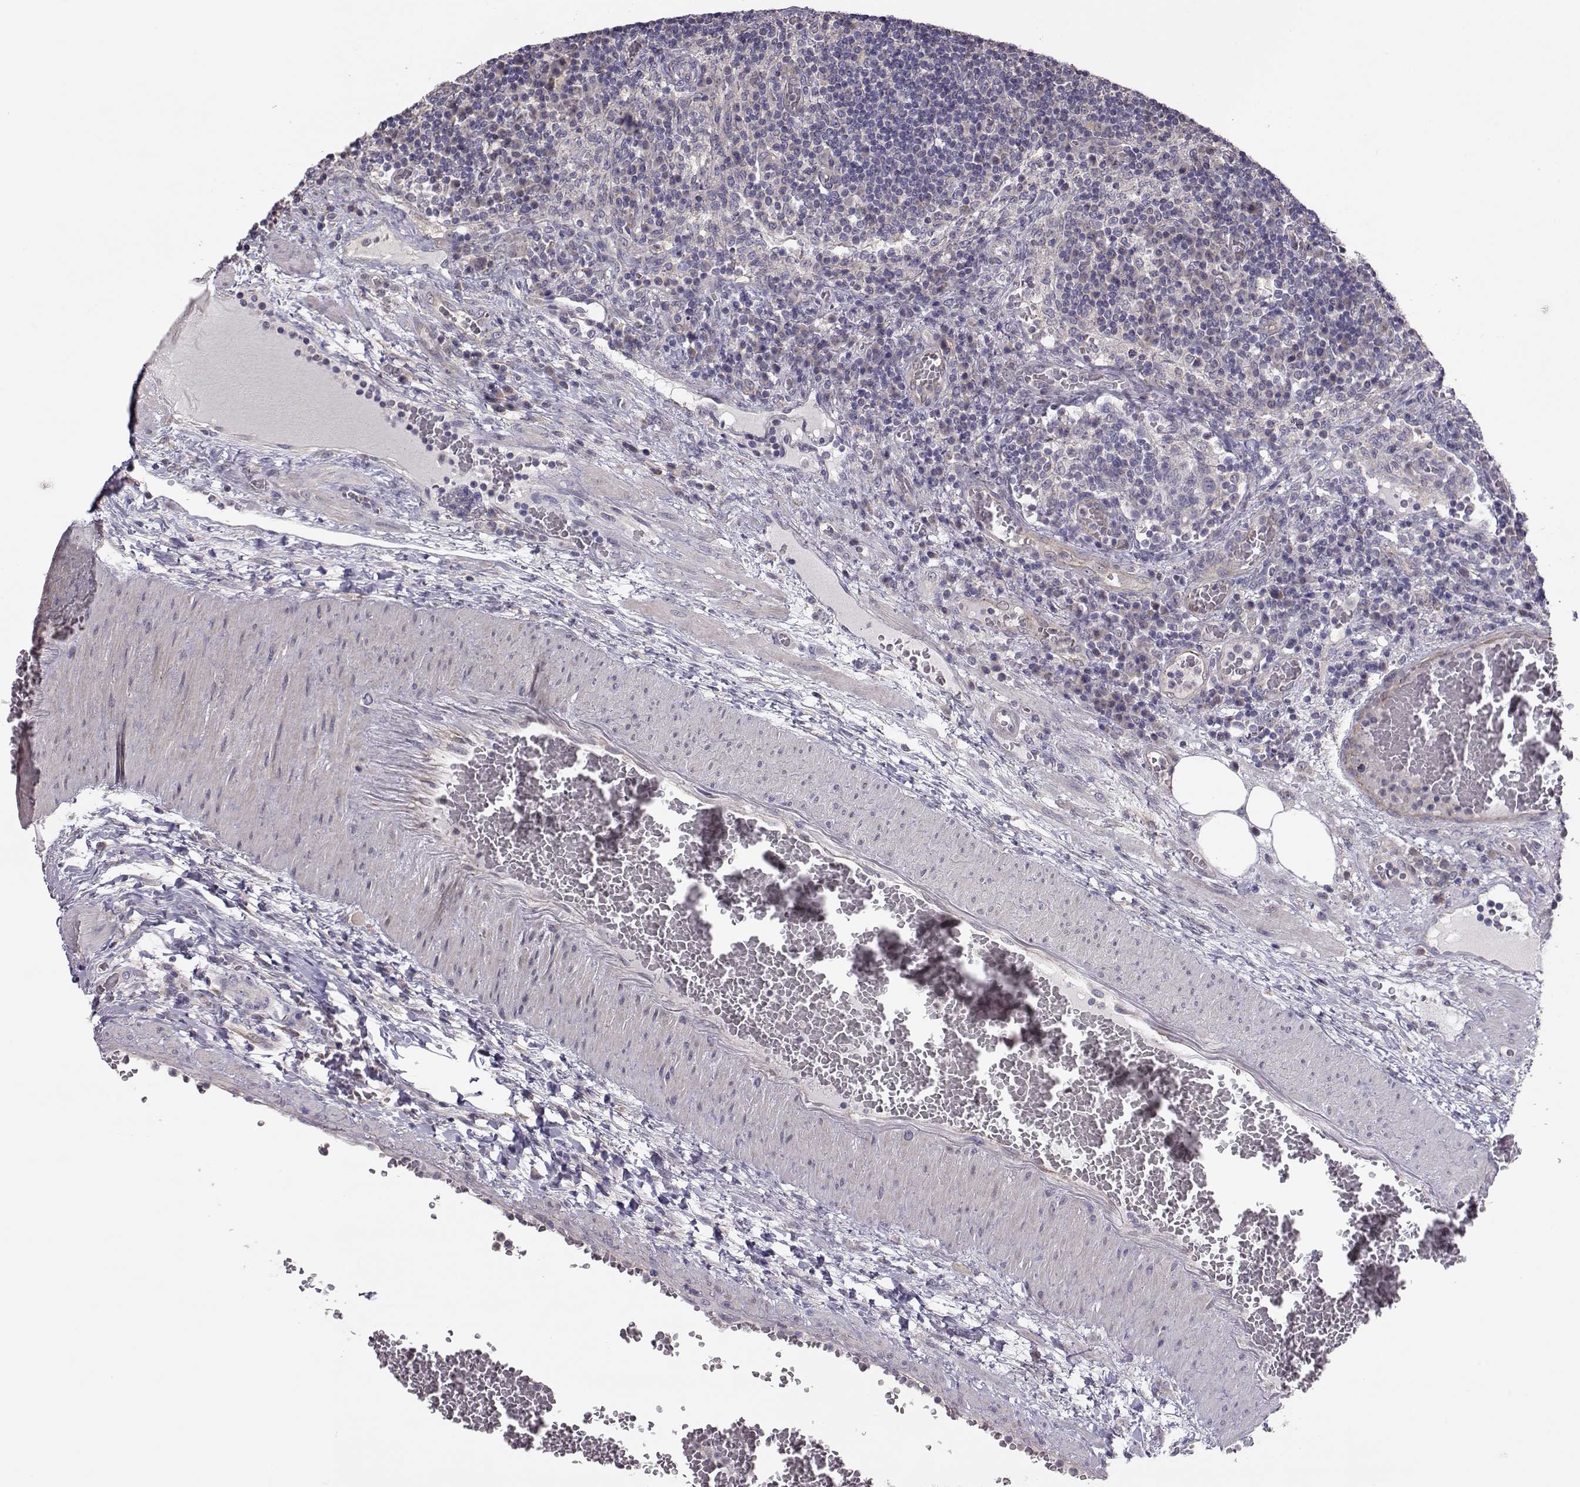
{"staining": {"intensity": "negative", "quantity": "none", "location": "none"}, "tissue": "lymph node", "cell_type": "Germinal center cells", "image_type": "normal", "snomed": [{"axis": "morphology", "description": "Normal tissue, NOS"}, {"axis": "topography", "description": "Lymph node"}], "caption": "High power microscopy image of an IHC histopathology image of normal lymph node, revealing no significant positivity in germinal center cells.", "gene": "NCAM2", "patient": {"sex": "male", "age": 63}}